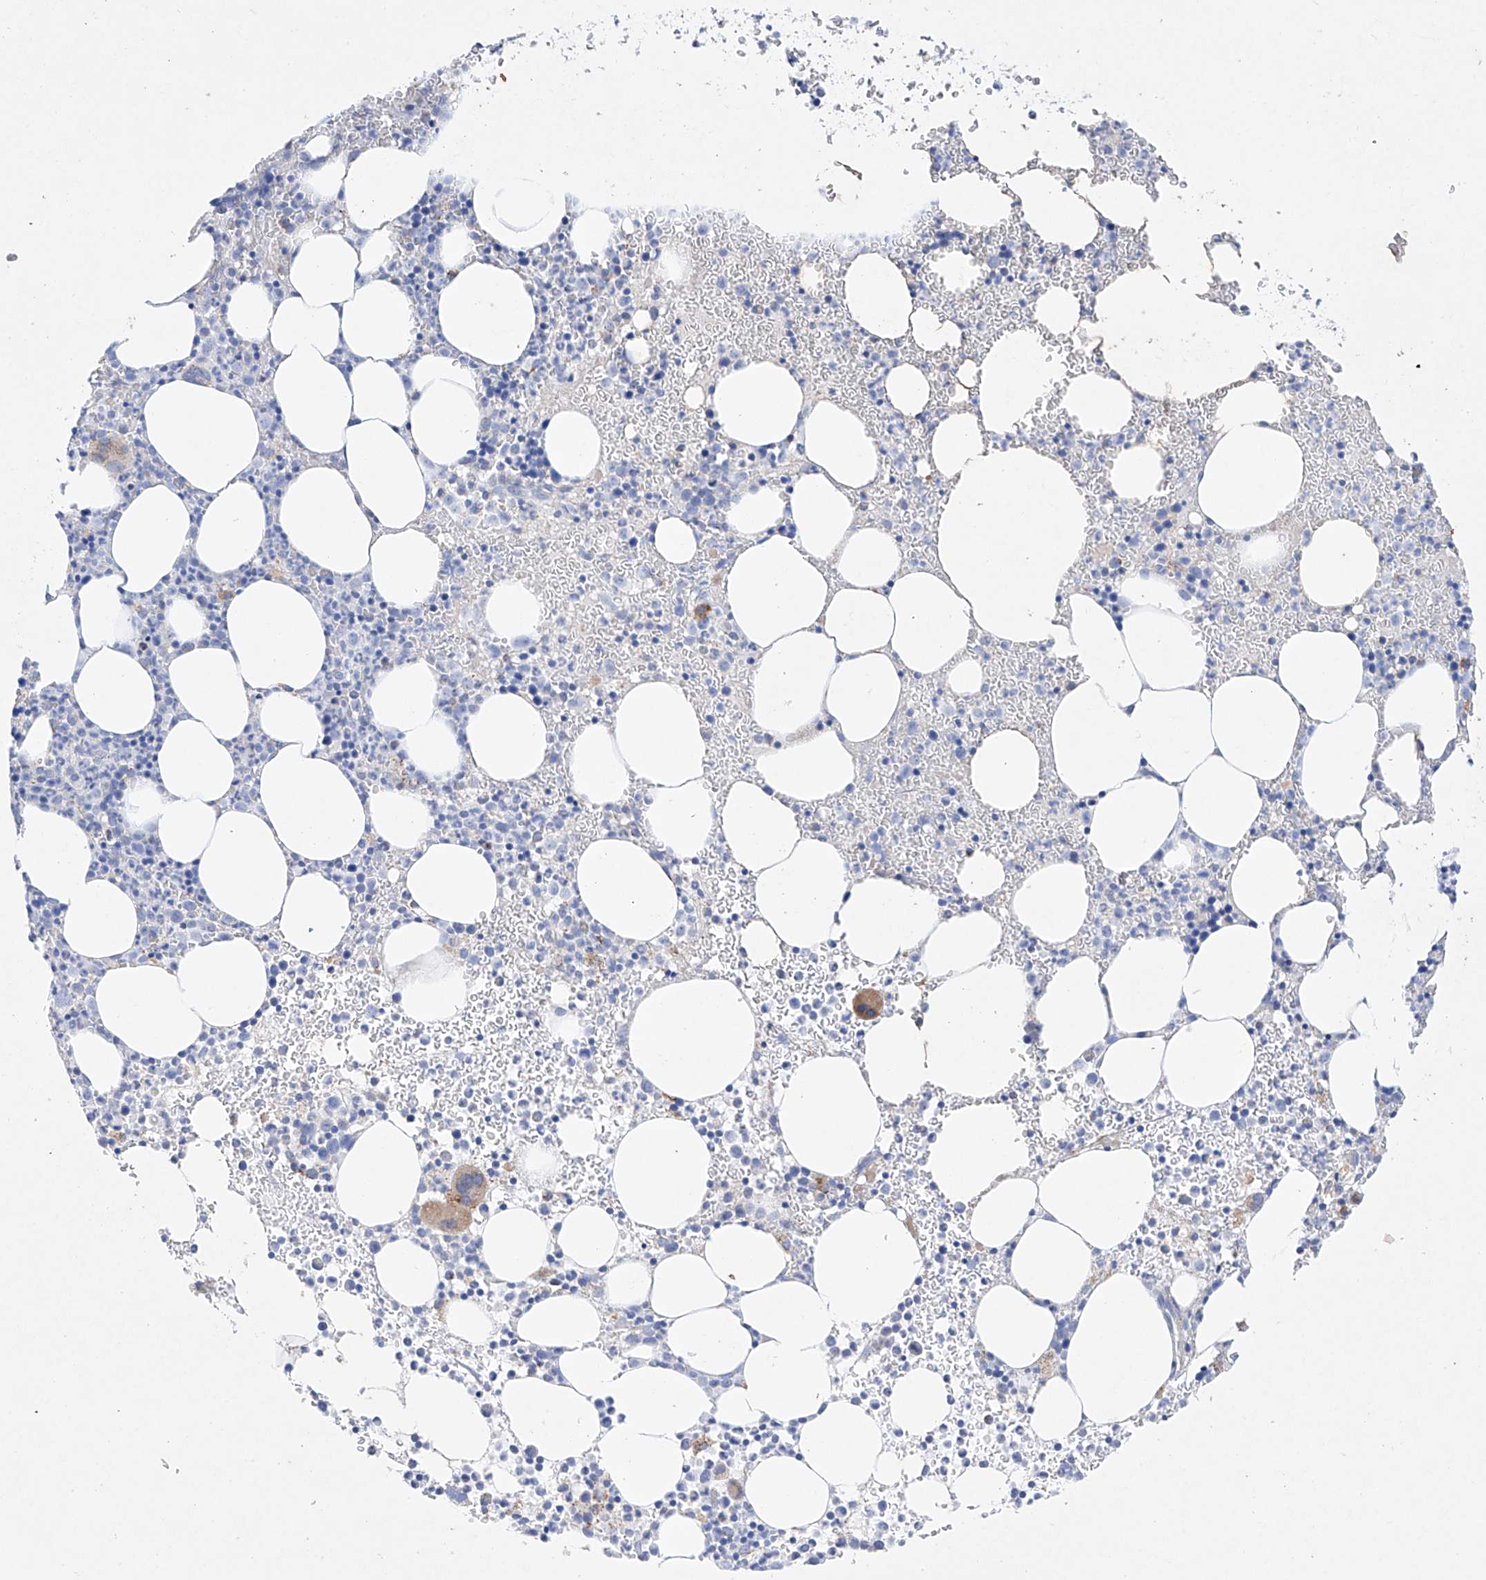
{"staining": {"intensity": "weak", "quantity": "<25%", "location": "cytoplasmic/membranous"}, "tissue": "bone marrow", "cell_type": "Hematopoietic cells", "image_type": "normal", "snomed": [{"axis": "morphology", "description": "Normal tissue, NOS"}, {"axis": "topography", "description": "Bone marrow"}], "caption": "DAB (3,3'-diaminobenzidine) immunohistochemical staining of normal bone marrow demonstrates no significant staining in hematopoietic cells. (Brightfield microscopy of DAB (3,3'-diaminobenzidine) immunohistochemistry at high magnification).", "gene": "NRROS", "patient": {"sex": "female", "age": 78}}